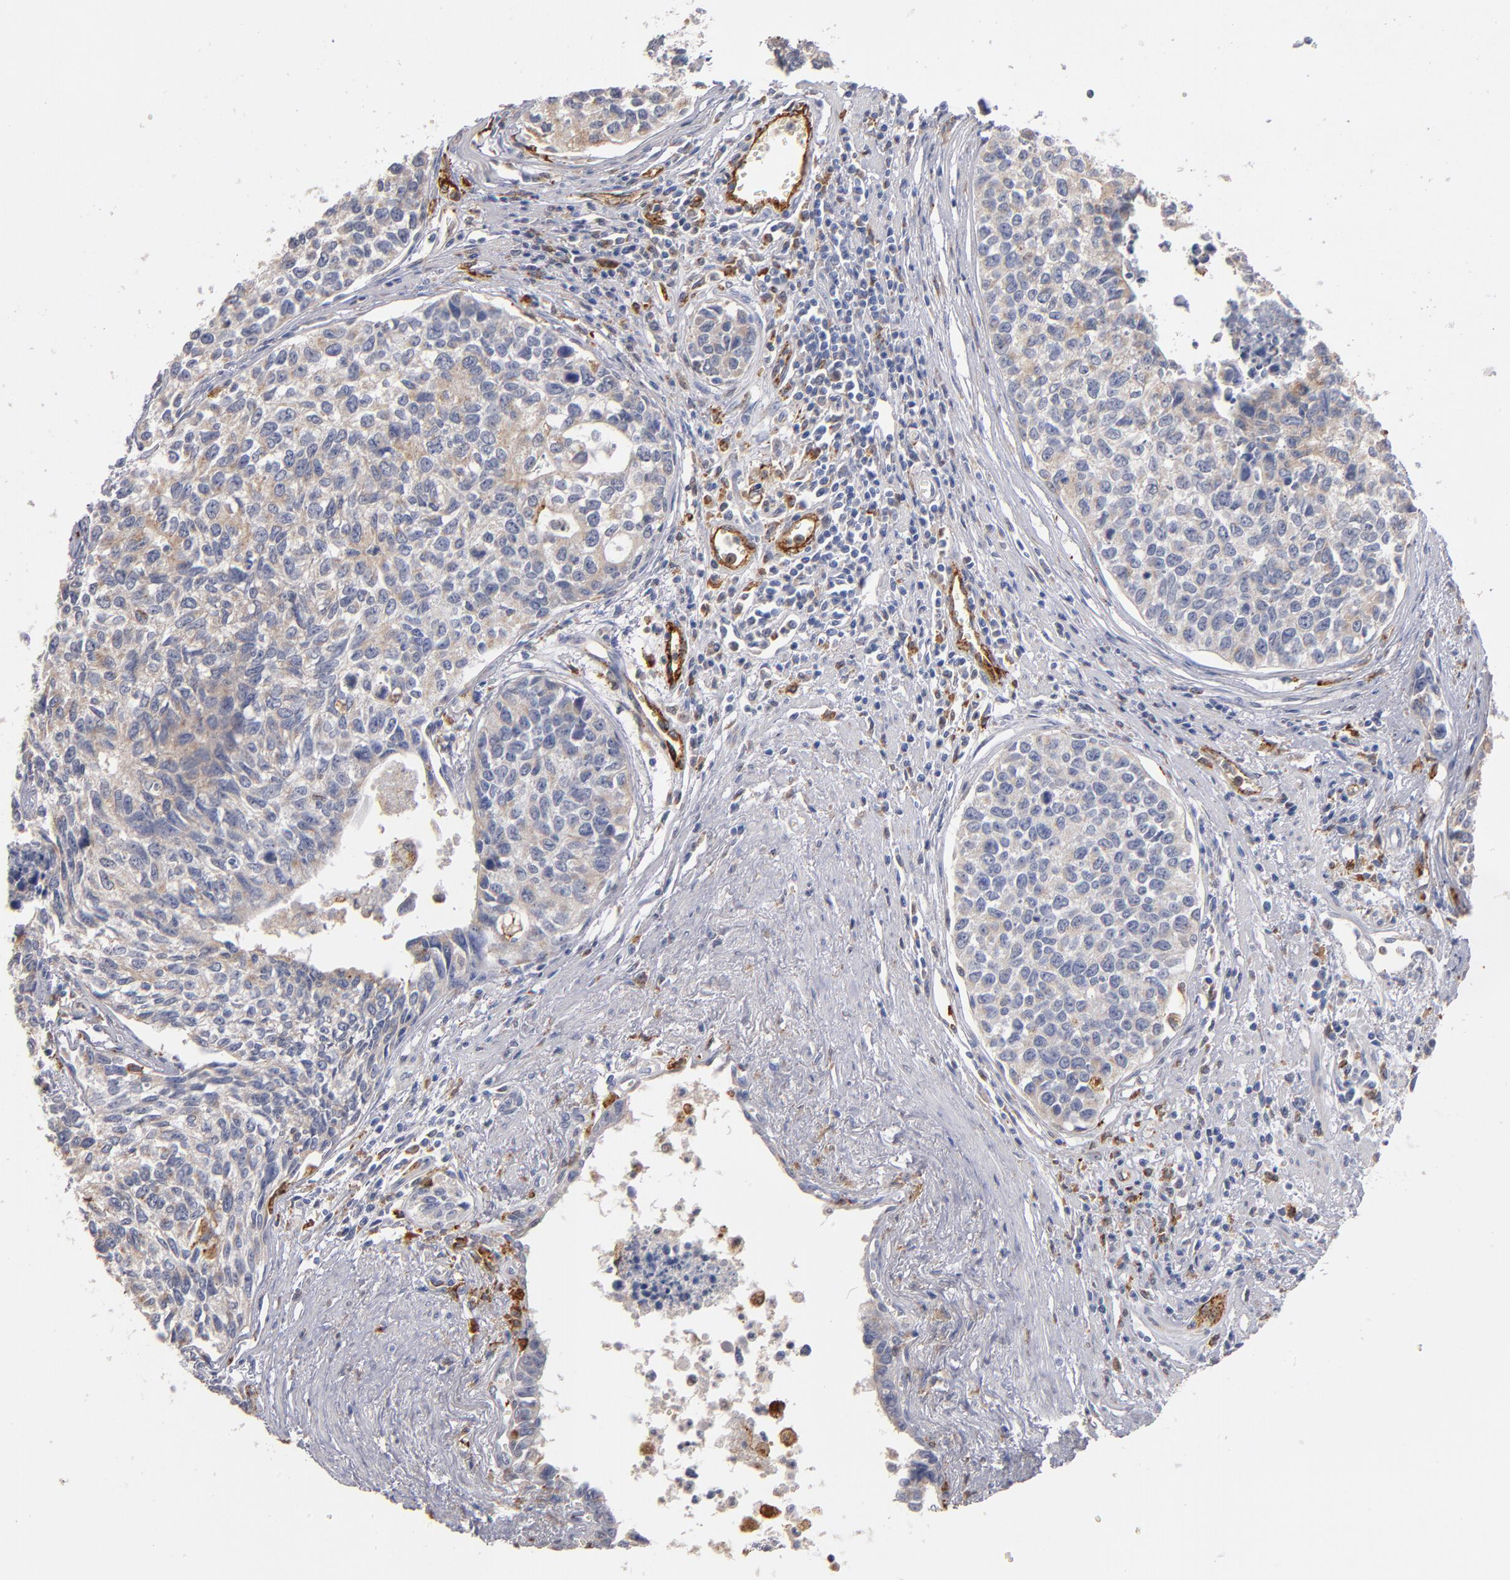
{"staining": {"intensity": "weak", "quantity": "<25%", "location": "cytoplasmic/membranous"}, "tissue": "urothelial cancer", "cell_type": "Tumor cells", "image_type": "cancer", "snomed": [{"axis": "morphology", "description": "Urothelial carcinoma, High grade"}, {"axis": "topography", "description": "Urinary bladder"}], "caption": "Immunohistochemical staining of human urothelial carcinoma (high-grade) reveals no significant expression in tumor cells. (DAB (3,3'-diaminobenzidine) immunohistochemistry, high magnification).", "gene": "SELP", "patient": {"sex": "male", "age": 81}}